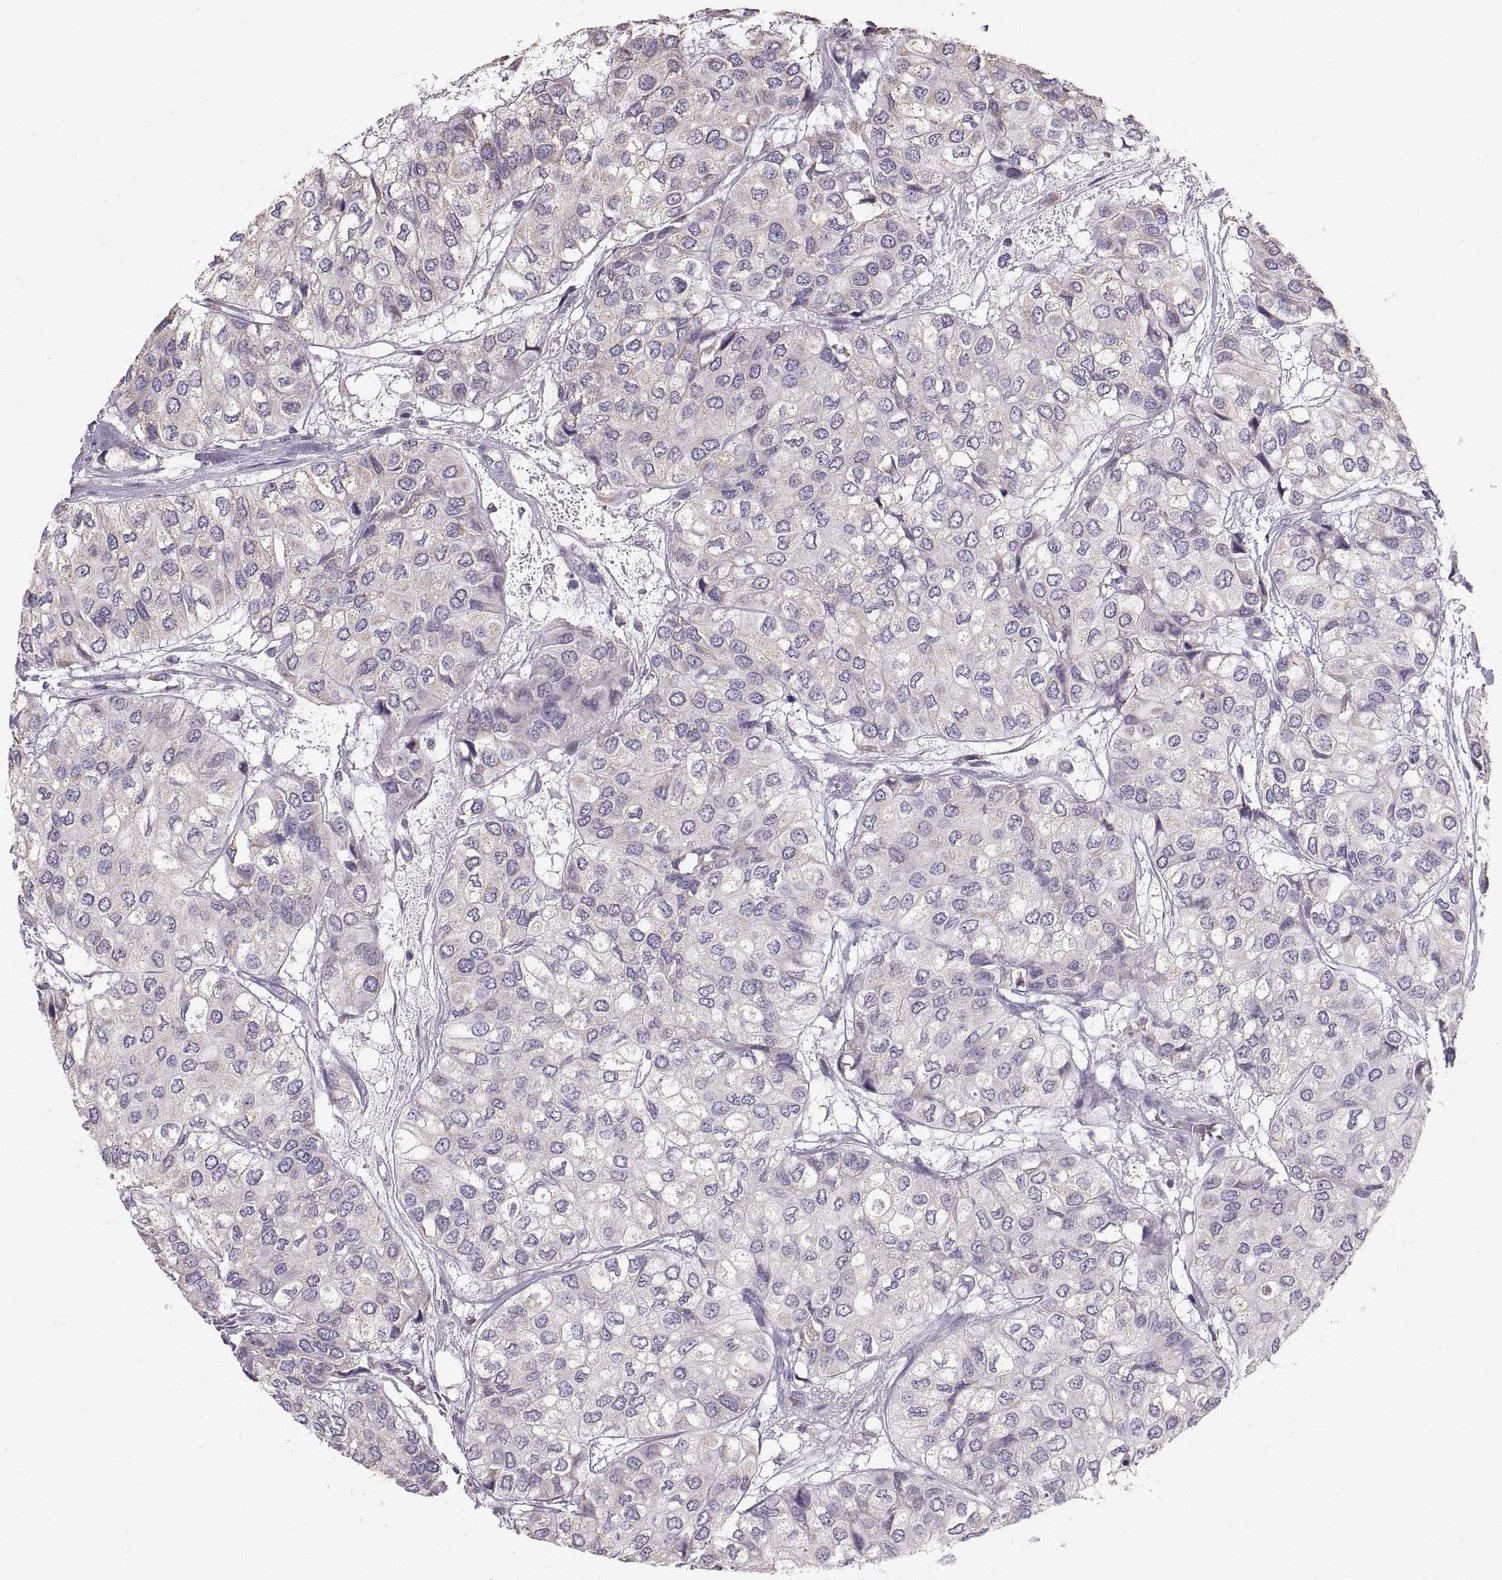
{"staining": {"intensity": "negative", "quantity": "none", "location": "none"}, "tissue": "urothelial cancer", "cell_type": "Tumor cells", "image_type": "cancer", "snomed": [{"axis": "morphology", "description": "Urothelial carcinoma, High grade"}, {"axis": "topography", "description": "Urinary bladder"}], "caption": "Photomicrograph shows no protein staining in tumor cells of urothelial carcinoma (high-grade) tissue.", "gene": "STMND1", "patient": {"sex": "male", "age": 73}}